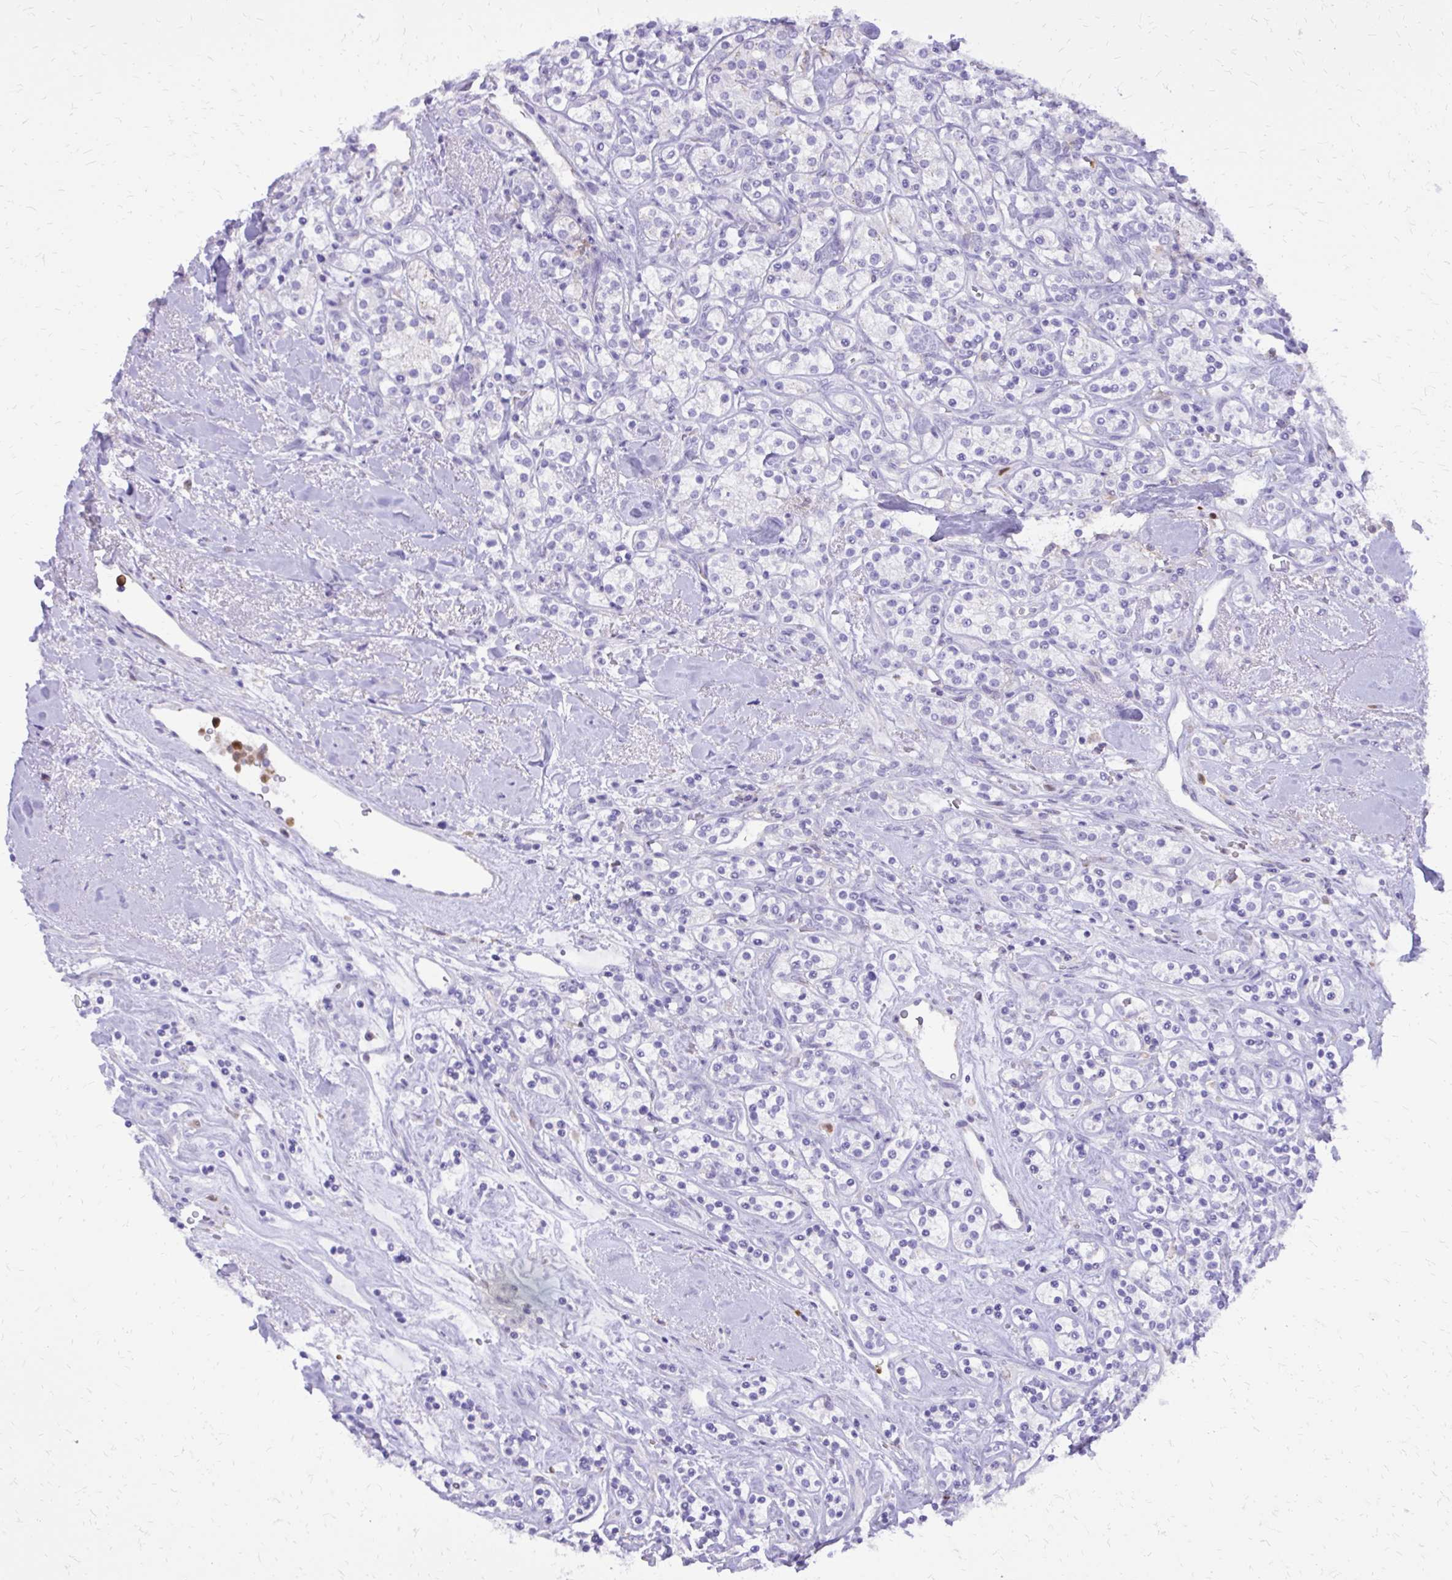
{"staining": {"intensity": "negative", "quantity": "none", "location": "none"}, "tissue": "renal cancer", "cell_type": "Tumor cells", "image_type": "cancer", "snomed": [{"axis": "morphology", "description": "Adenocarcinoma, NOS"}, {"axis": "topography", "description": "Kidney"}], "caption": "DAB (3,3'-diaminobenzidine) immunohistochemical staining of adenocarcinoma (renal) exhibits no significant positivity in tumor cells.", "gene": "CAT", "patient": {"sex": "male", "age": 77}}